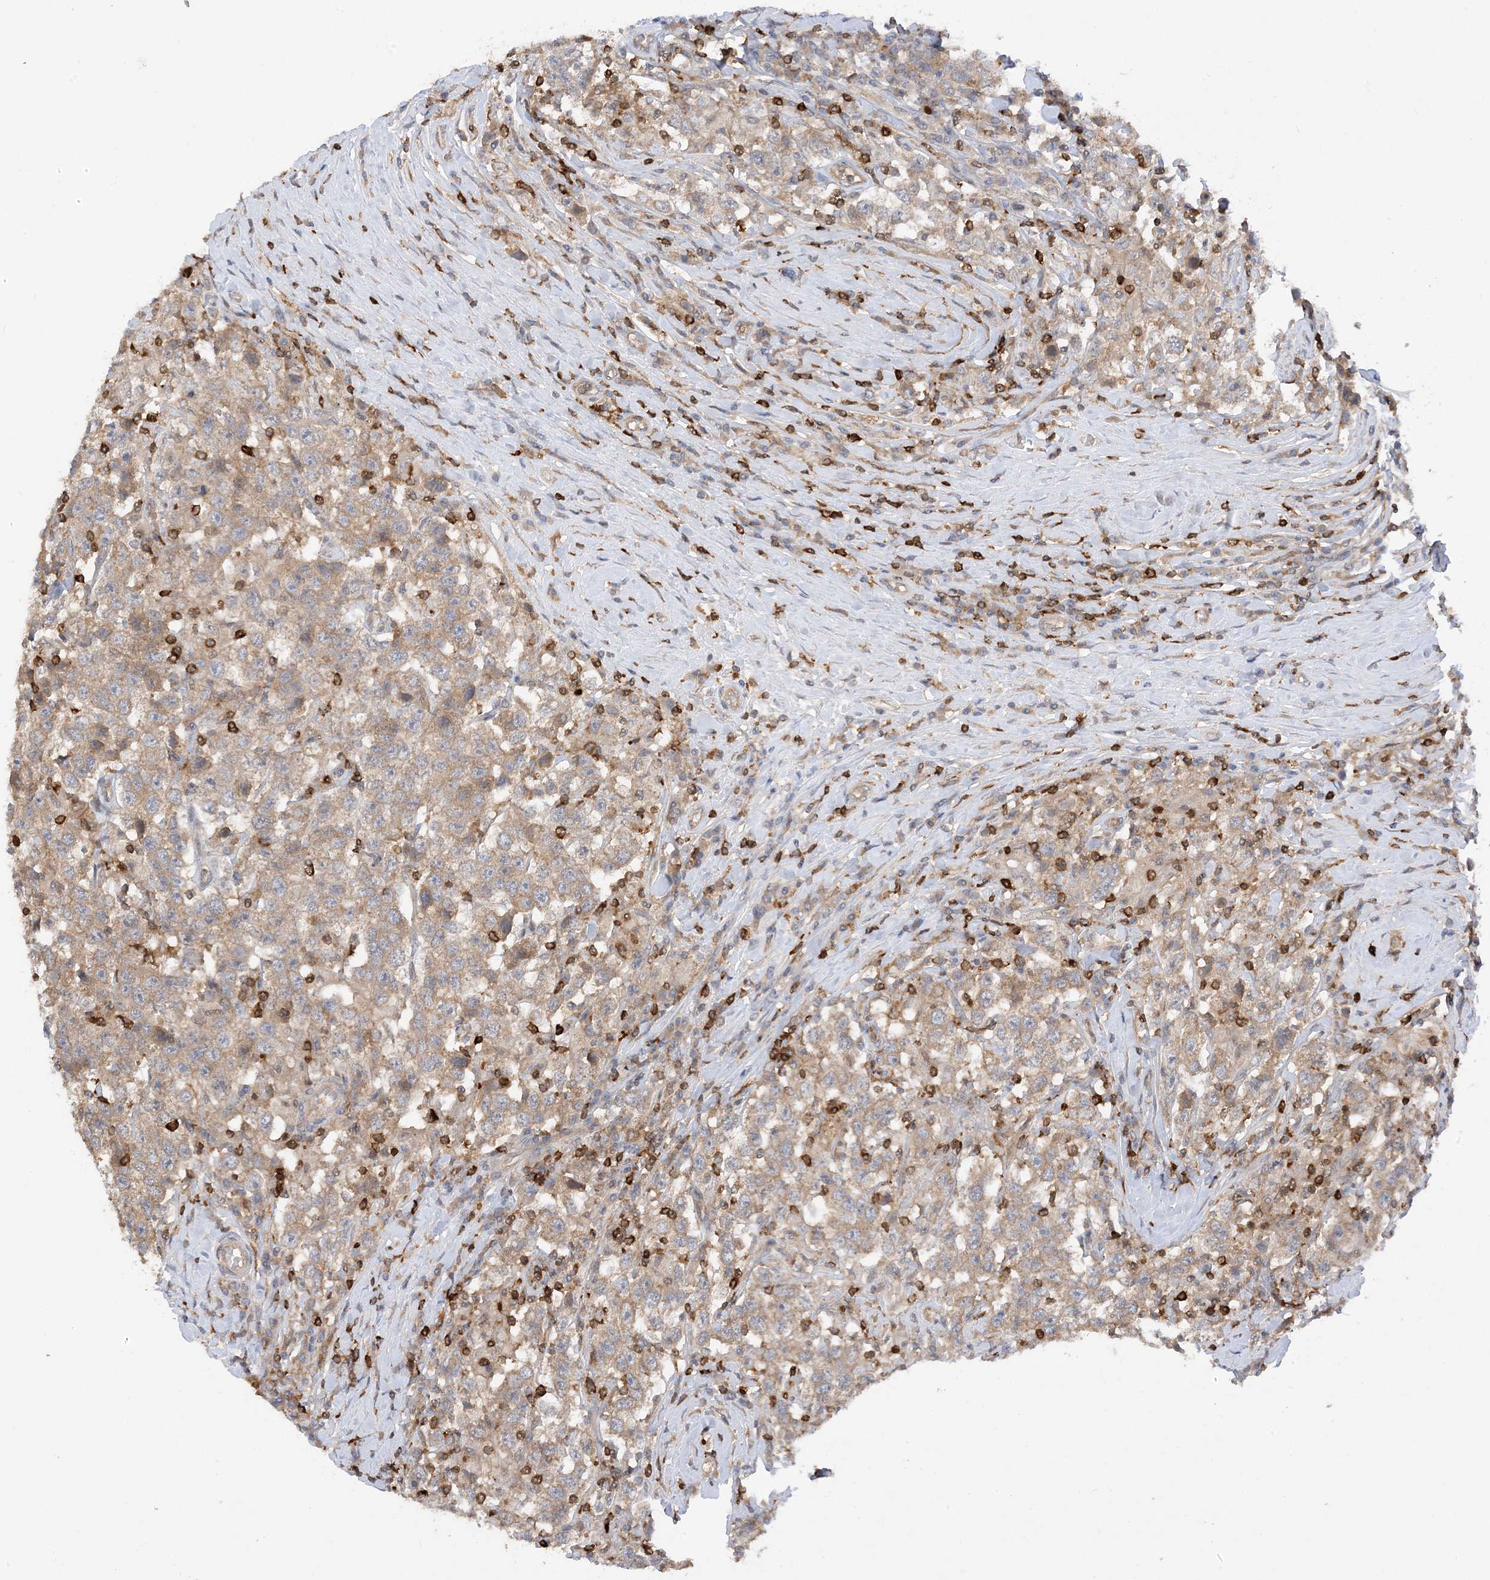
{"staining": {"intensity": "moderate", "quantity": ">75%", "location": "cytoplasmic/membranous"}, "tissue": "testis cancer", "cell_type": "Tumor cells", "image_type": "cancer", "snomed": [{"axis": "morphology", "description": "Seminoma, NOS"}, {"axis": "topography", "description": "Testis"}], "caption": "Immunohistochemical staining of human testis cancer reveals medium levels of moderate cytoplasmic/membranous staining in approximately >75% of tumor cells. (DAB (3,3'-diaminobenzidine) IHC, brown staining for protein, blue staining for nuclei).", "gene": "PHACTR2", "patient": {"sex": "male", "age": 41}}